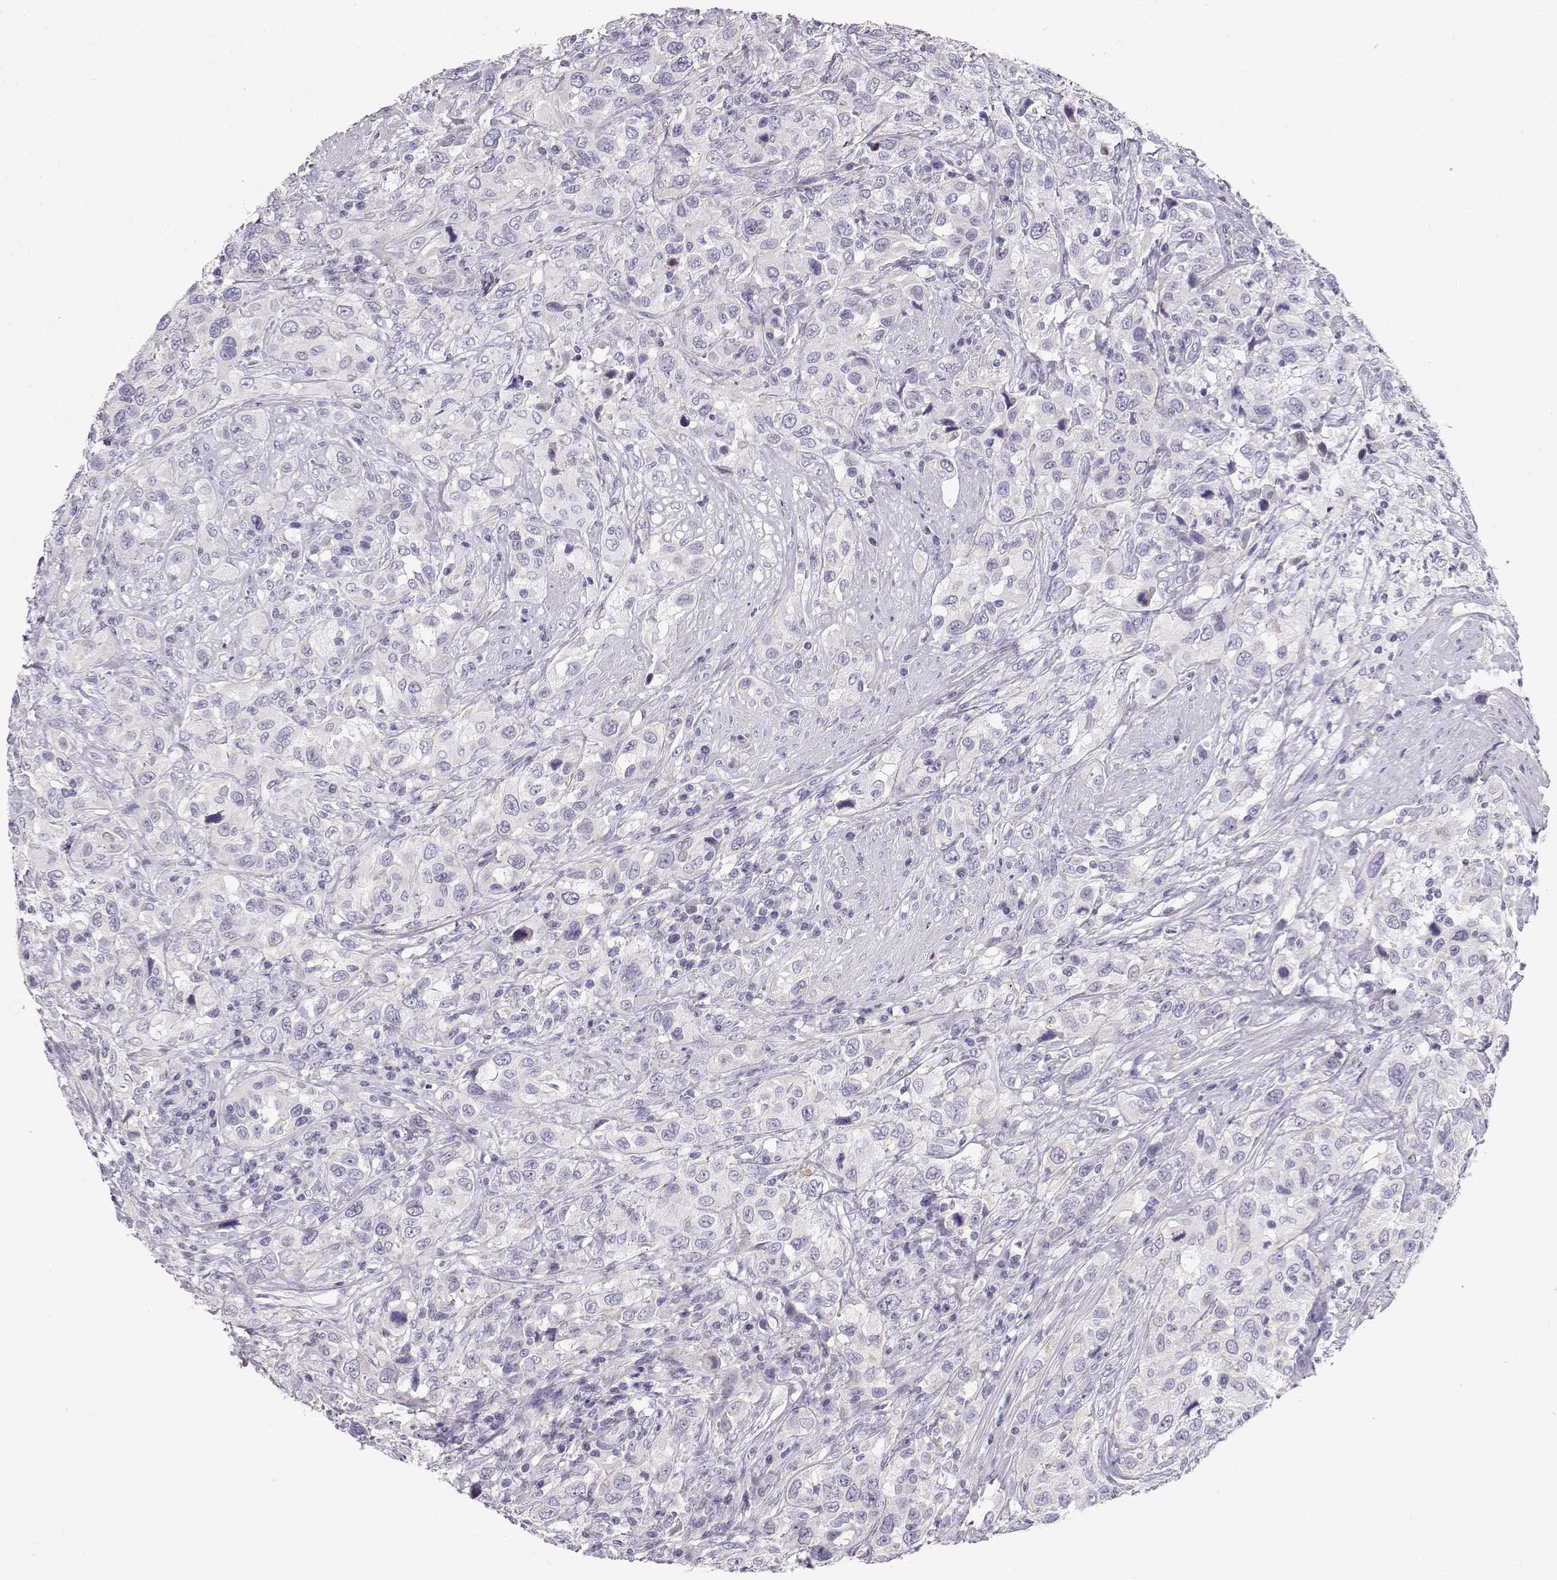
{"staining": {"intensity": "negative", "quantity": "none", "location": "none"}, "tissue": "urothelial cancer", "cell_type": "Tumor cells", "image_type": "cancer", "snomed": [{"axis": "morphology", "description": "Urothelial carcinoma, NOS"}, {"axis": "morphology", "description": "Urothelial carcinoma, High grade"}, {"axis": "topography", "description": "Urinary bladder"}], "caption": "There is no significant positivity in tumor cells of urothelial cancer. (Immunohistochemistry, brightfield microscopy, high magnification).", "gene": "GPR26", "patient": {"sex": "female", "age": 64}}